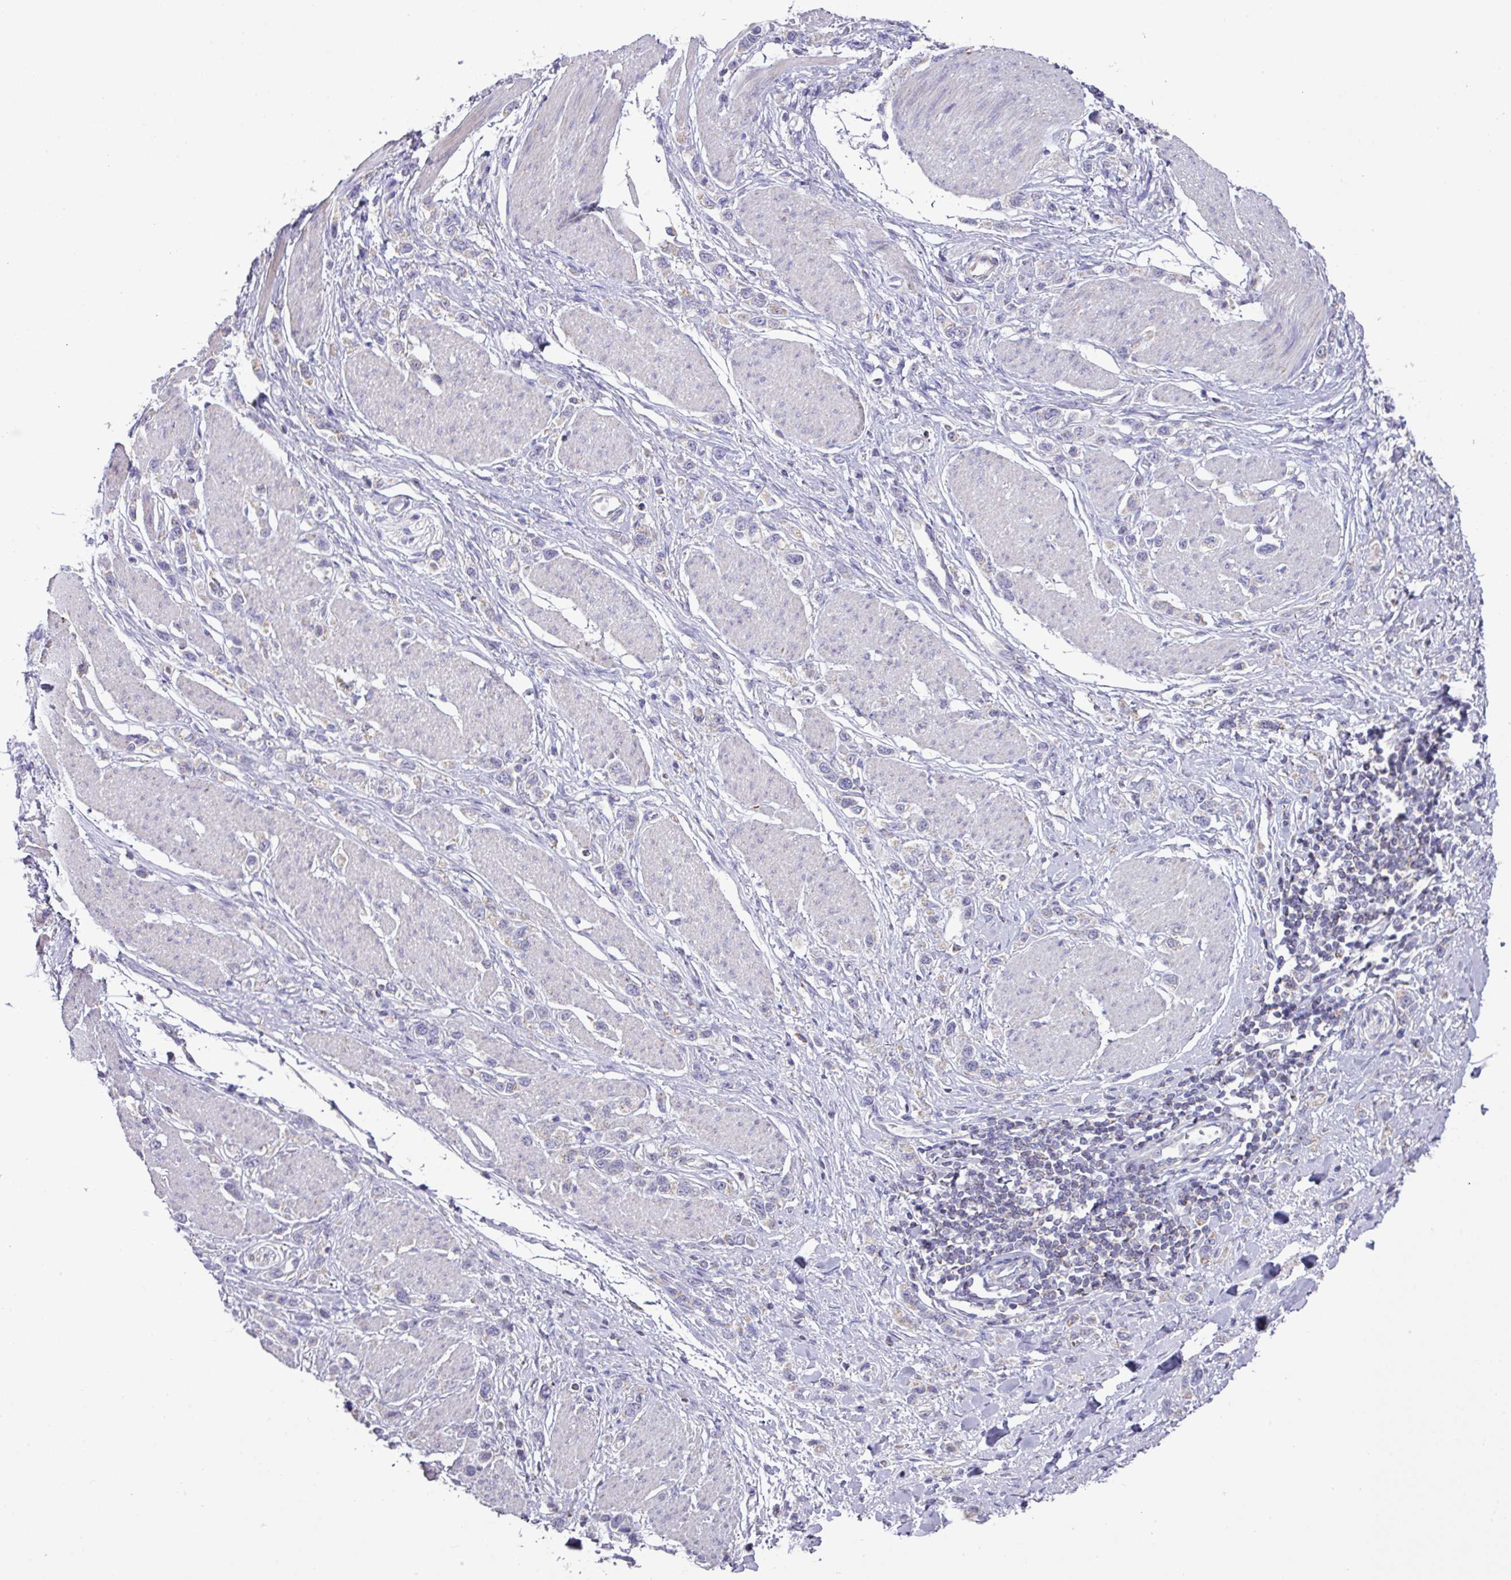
{"staining": {"intensity": "negative", "quantity": "none", "location": "none"}, "tissue": "stomach cancer", "cell_type": "Tumor cells", "image_type": "cancer", "snomed": [{"axis": "morphology", "description": "Adenocarcinoma, NOS"}, {"axis": "topography", "description": "Stomach"}], "caption": "Tumor cells are negative for protein expression in human stomach cancer.", "gene": "MT-ND4", "patient": {"sex": "female", "age": 65}}